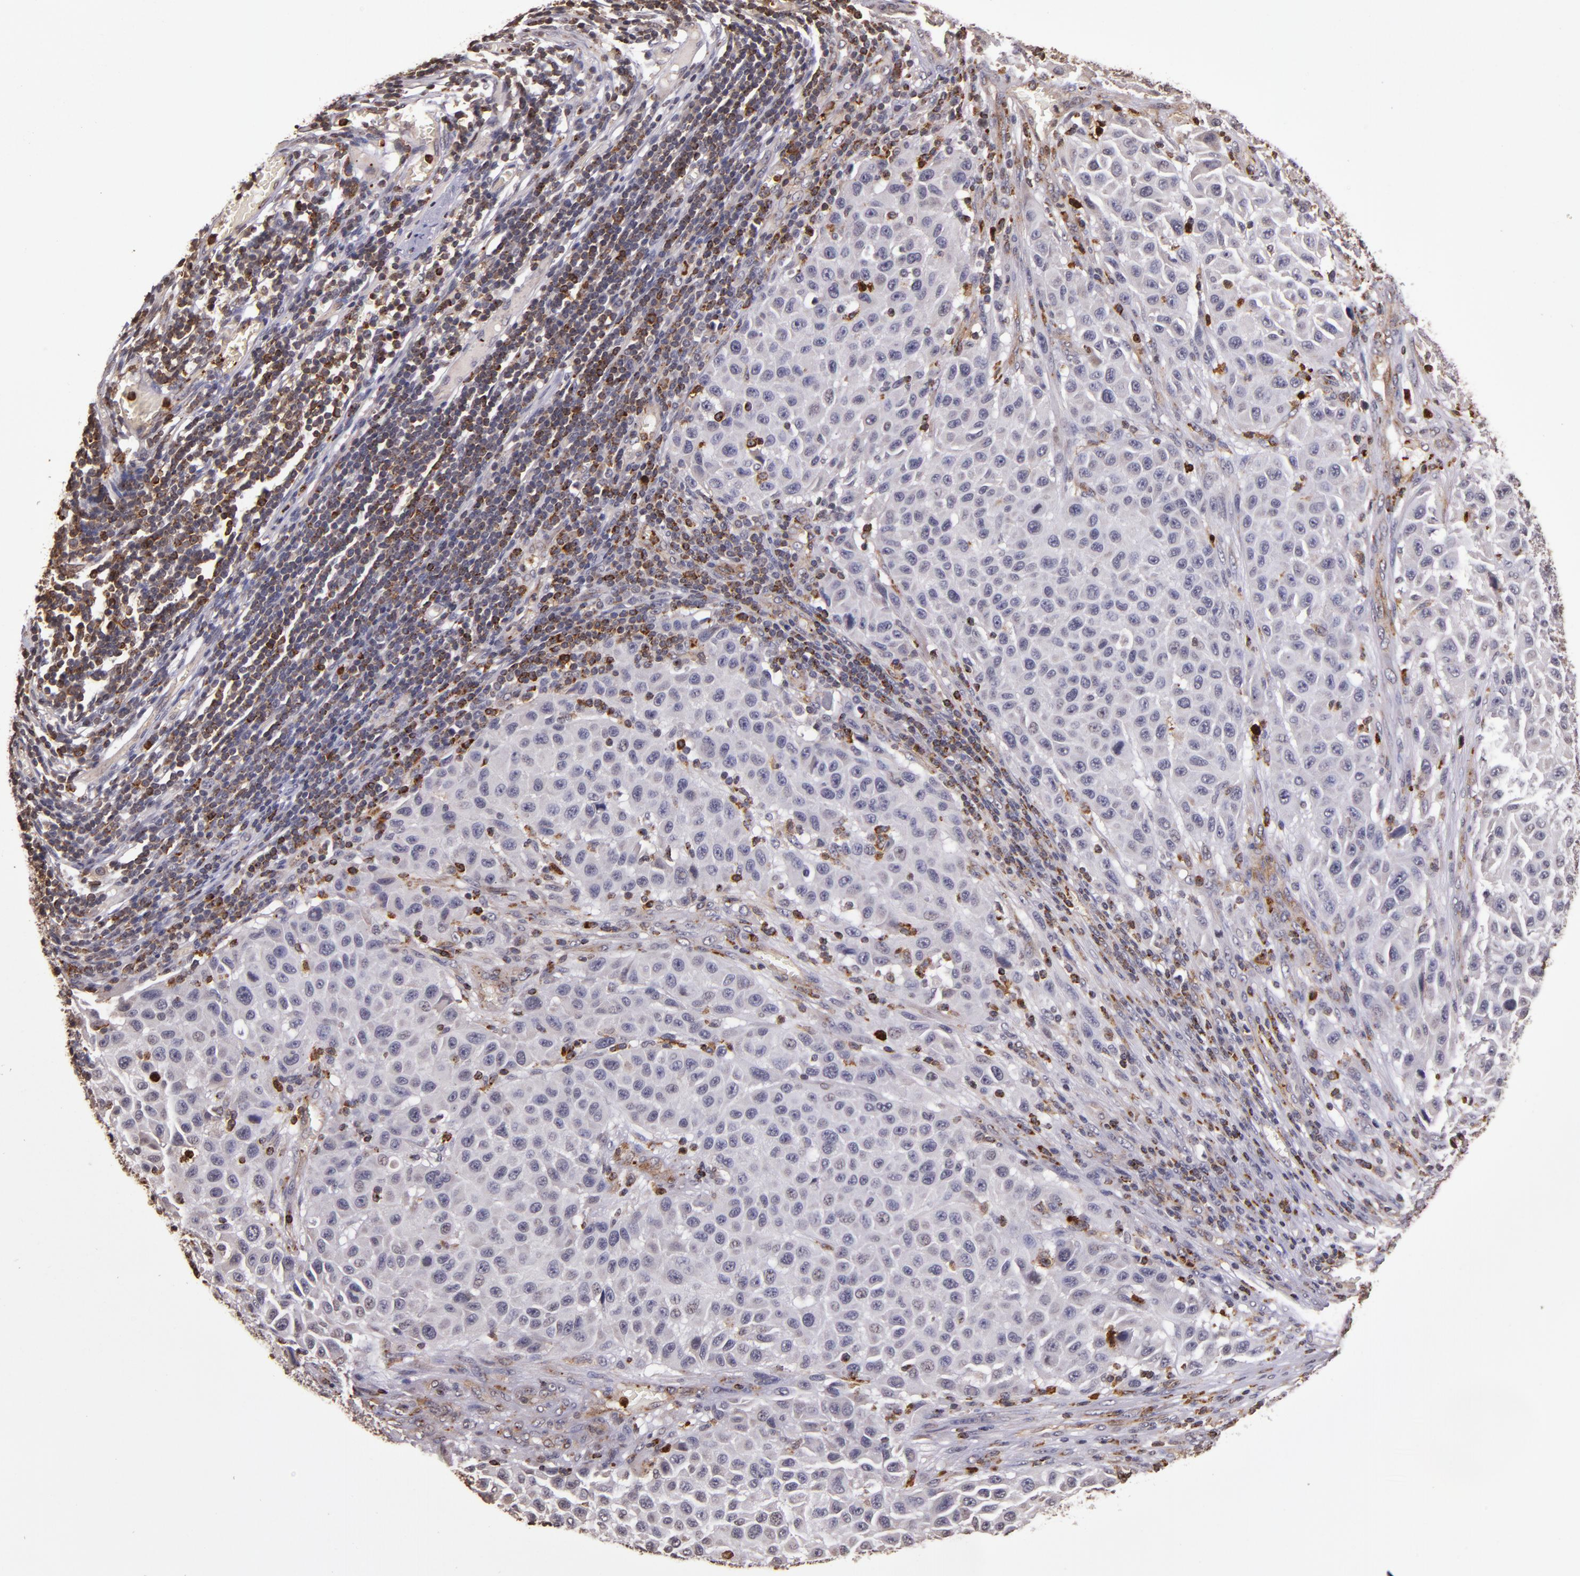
{"staining": {"intensity": "weak", "quantity": "<25%", "location": "cytoplasmic/membranous"}, "tissue": "melanoma", "cell_type": "Tumor cells", "image_type": "cancer", "snomed": [{"axis": "morphology", "description": "Malignant melanoma, Metastatic site"}, {"axis": "topography", "description": "Lymph node"}], "caption": "DAB immunohistochemical staining of human melanoma shows no significant expression in tumor cells. Brightfield microscopy of IHC stained with DAB (3,3'-diaminobenzidine) (brown) and hematoxylin (blue), captured at high magnification.", "gene": "SLC2A3", "patient": {"sex": "male", "age": 61}}